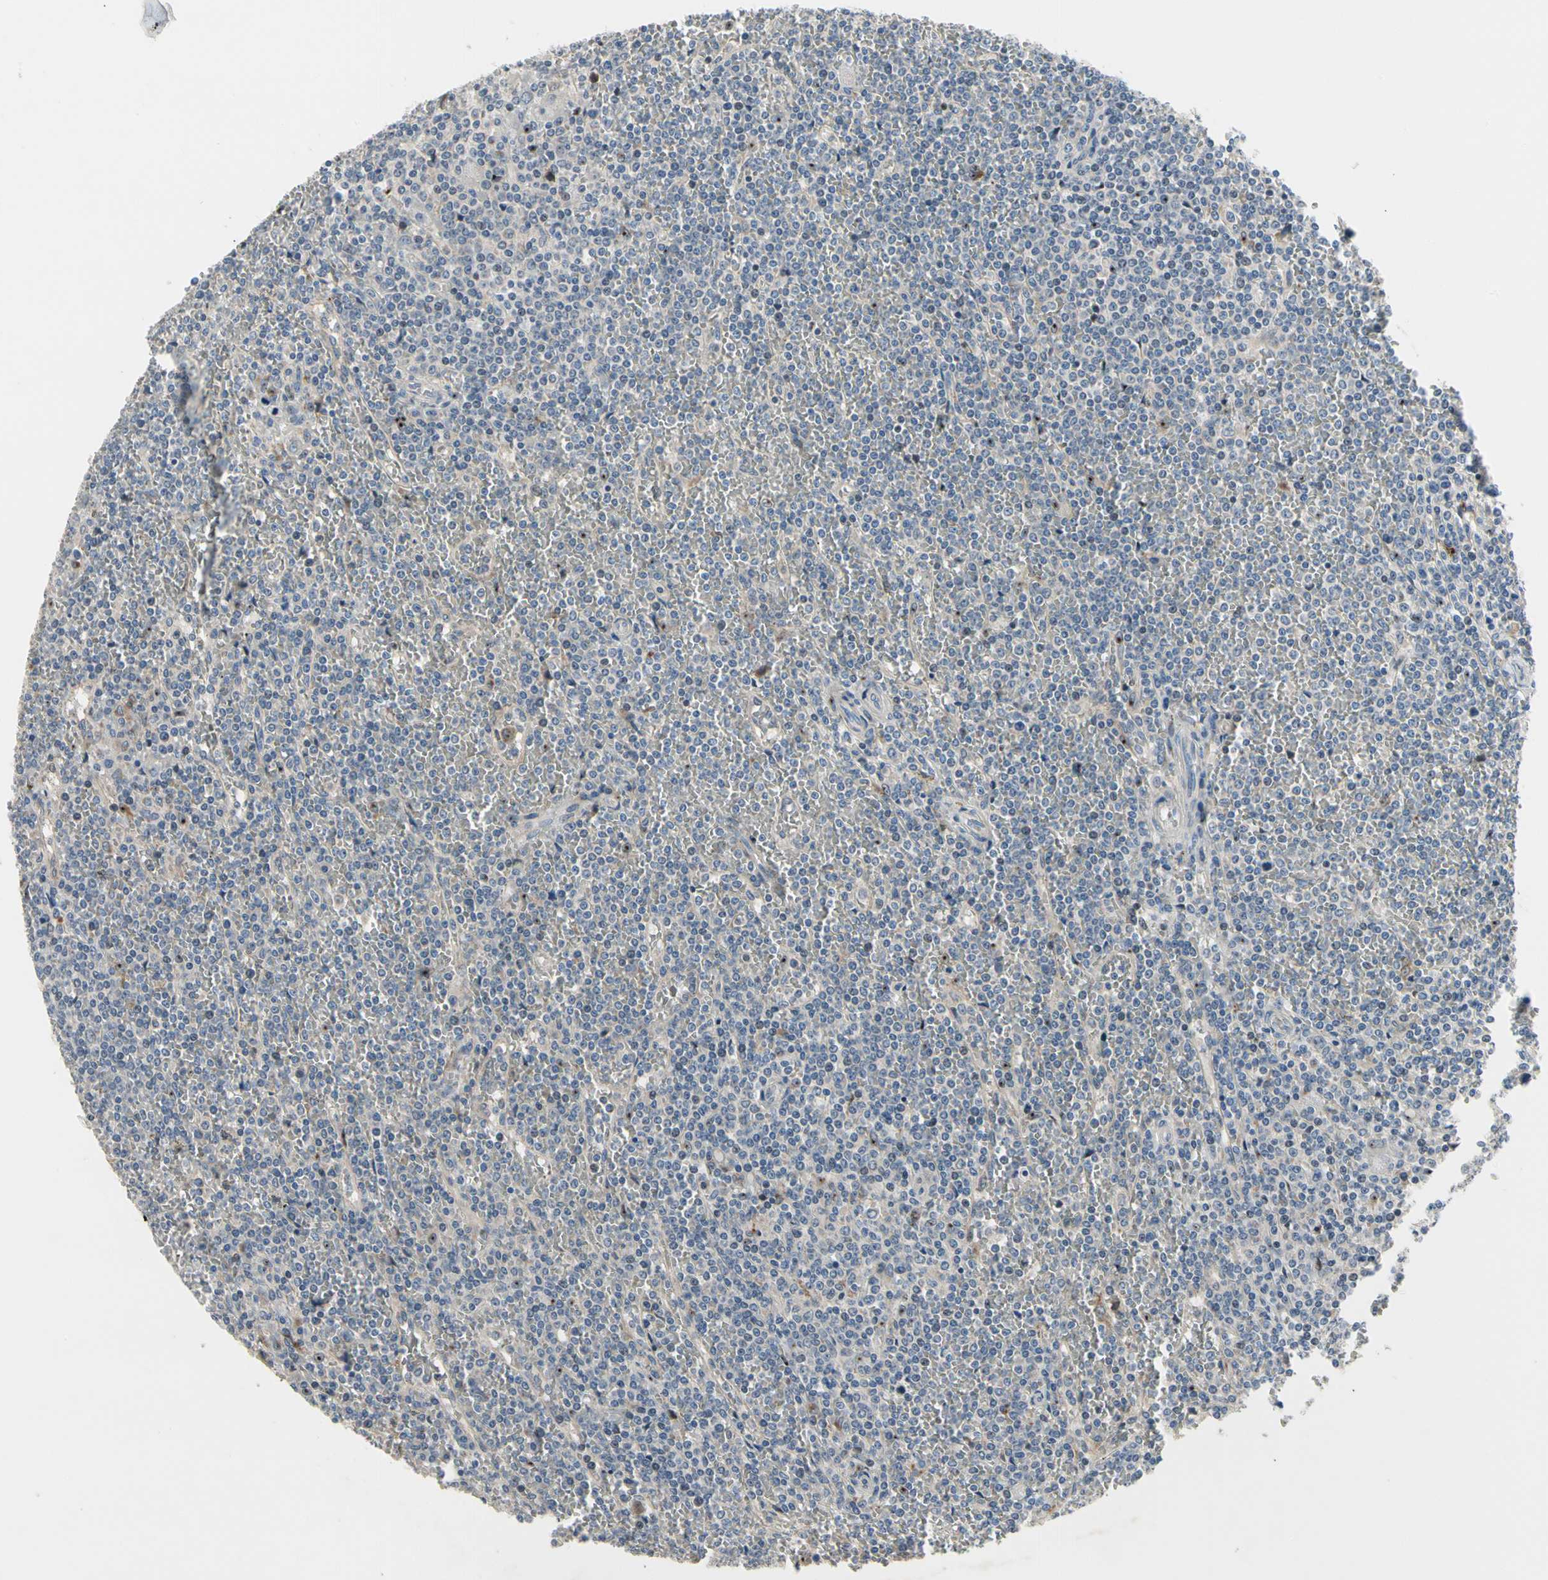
{"staining": {"intensity": "negative", "quantity": "none", "location": "none"}, "tissue": "lymphoma", "cell_type": "Tumor cells", "image_type": "cancer", "snomed": [{"axis": "morphology", "description": "Malignant lymphoma, non-Hodgkin's type, Low grade"}, {"axis": "topography", "description": "Spleen"}], "caption": "Human lymphoma stained for a protein using immunohistochemistry (IHC) demonstrates no positivity in tumor cells.", "gene": "NFASC", "patient": {"sex": "female", "age": 19}}